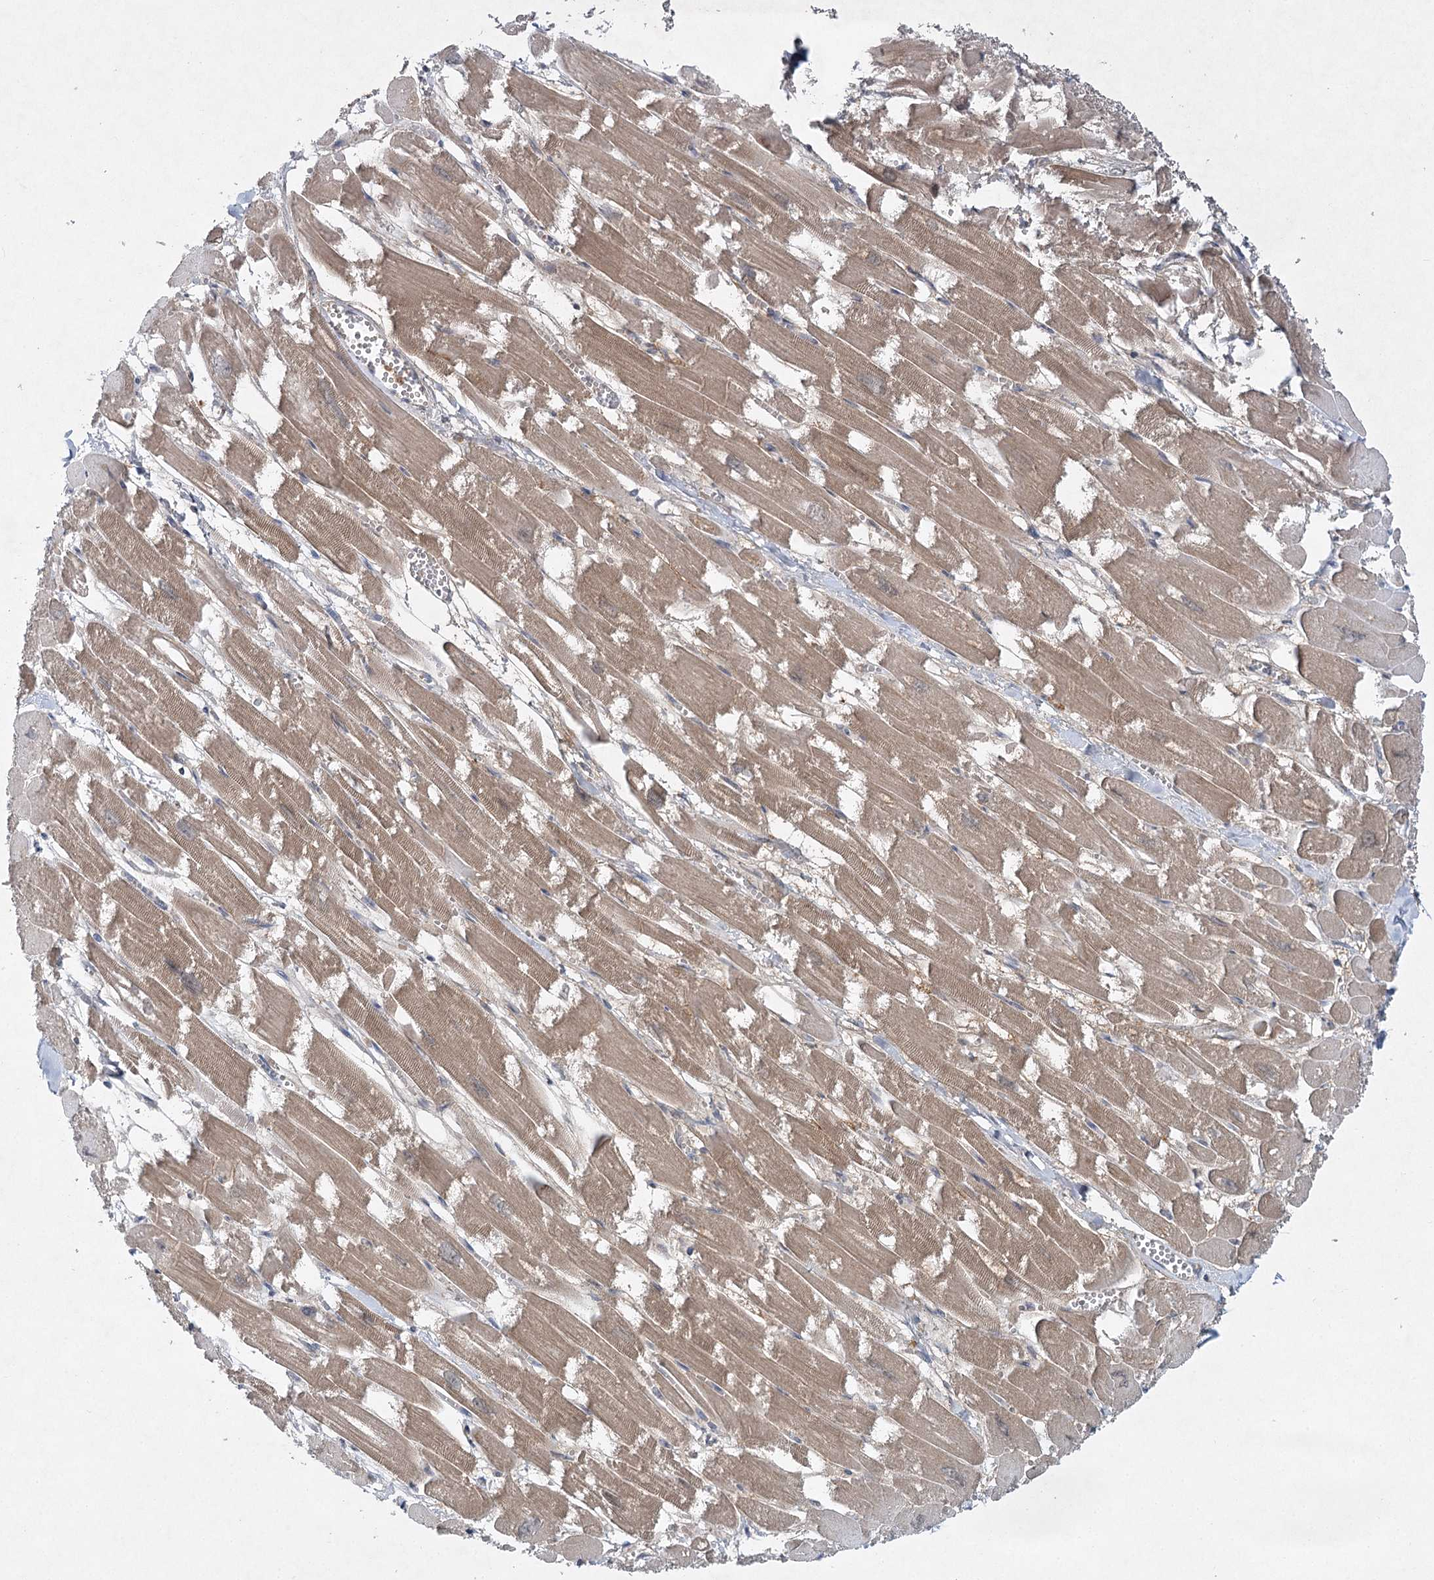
{"staining": {"intensity": "moderate", "quantity": "25%-75%", "location": "cytoplasmic/membranous"}, "tissue": "heart muscle", "cell_type": "Cardiomyocytes", "image_type": "normal", "snomed": [{"axis": "morphology", "description": "Normal tissue, NOS"}, {"axis": "topography", "description": "Heart"}], "caption": "Immunohistochemical staining of benign heart muscle shows 25%-75% levels of moderate cytoplasmic/membranous protein expression in about 25%-75% of cardiomyocytes.", "gene": "AAMDC", "patient": {"sex": "male", "age": 54}}